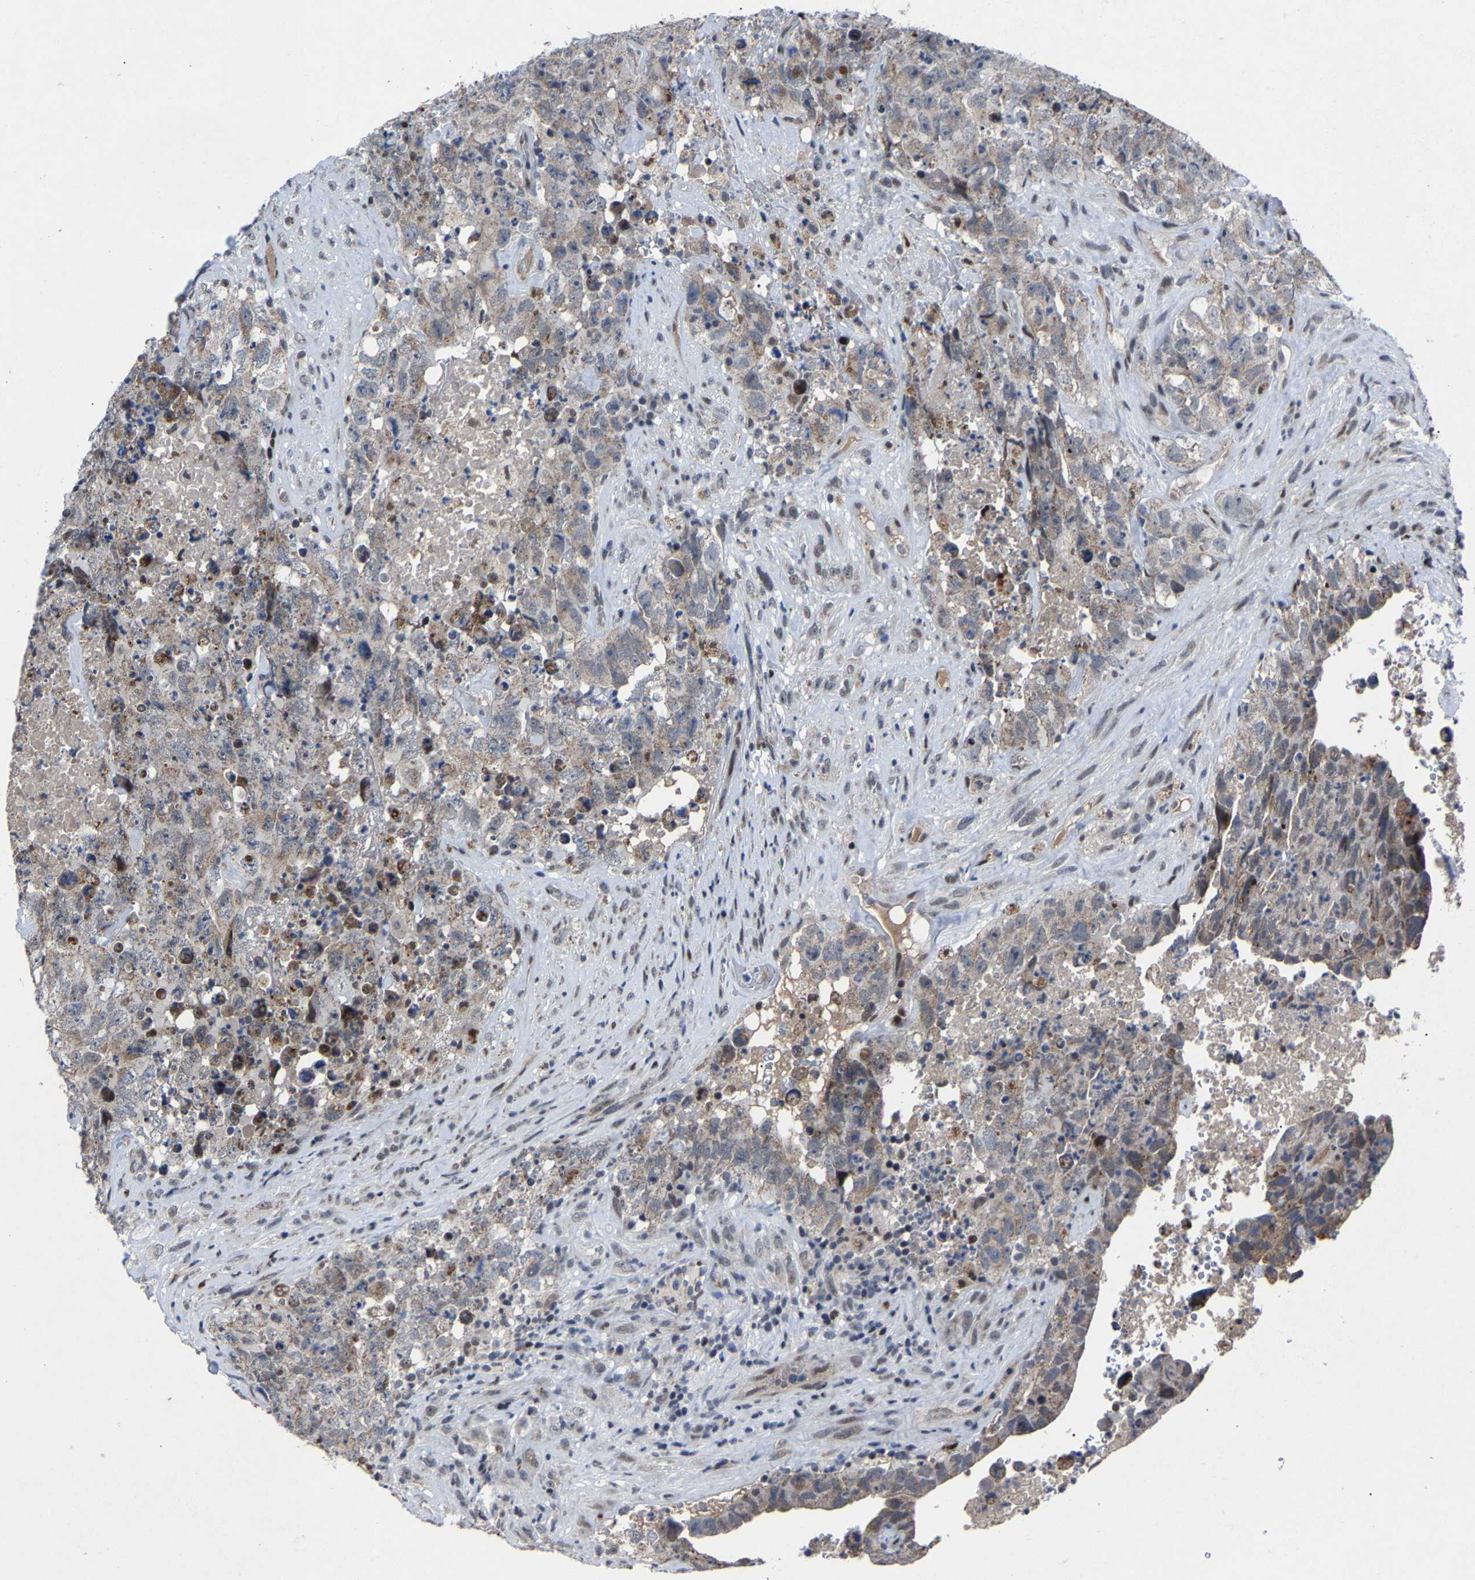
{"staining": {"intensity": "weak", "quantity": "<25%", "location": "cytoplasmic/membranous"}, "tissue": "testis cancer", "cell_type": "Tumor cells", "image_type": "cancer", "snomed": [{"axis": "morphology", "description": "Carcinoma, Embryonal, NOS"}, {"axis": "topography", "description": "Testis"}], "caption": "A high-resolution micrograph shows immunohistochemistry (IHC) staining of embryonal carcinoma (testis), which displays no significant expression in tumor cells.", "gene": "LSM8", "patient": {"sex": "male", "age": 32}}